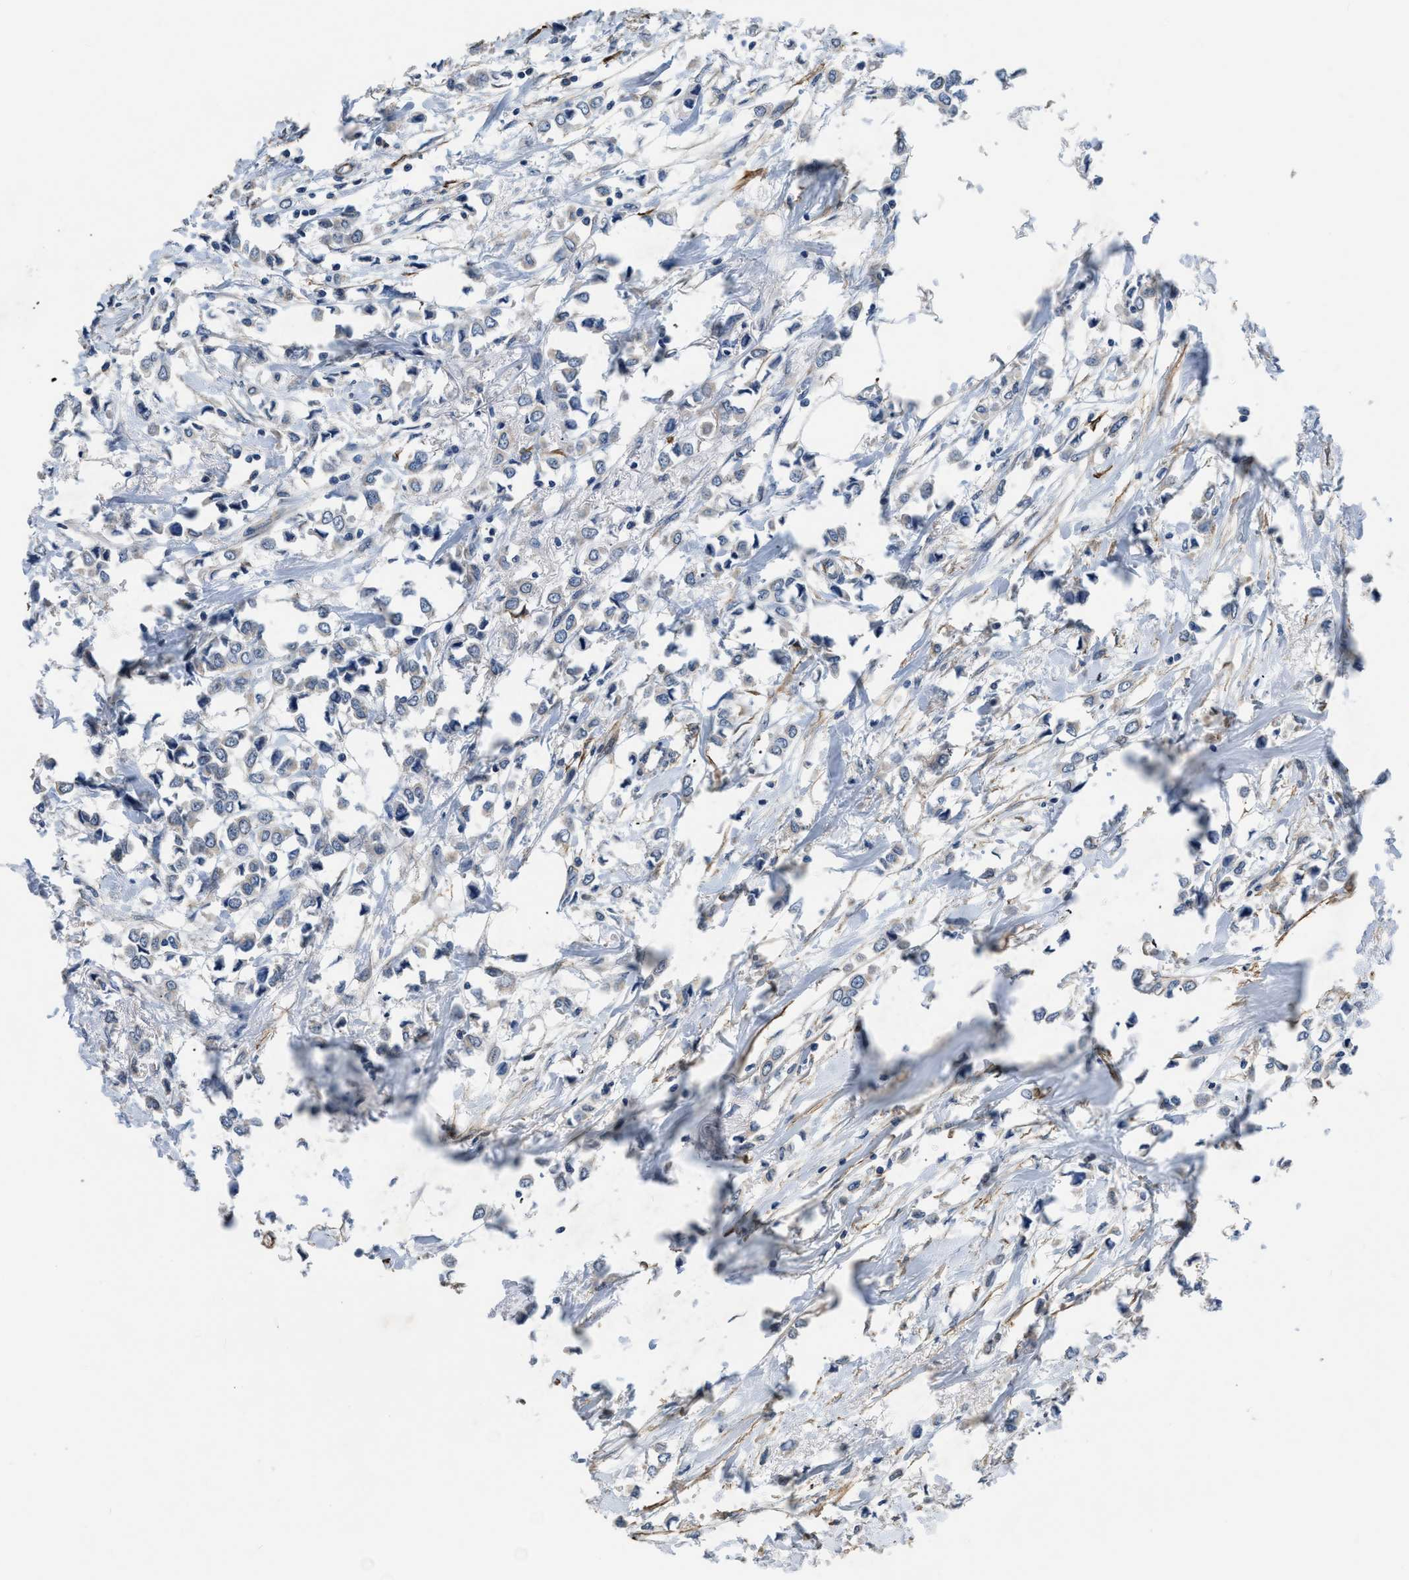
{"staining": {"intensity": "negative", "quantity": "none", "location": "none"}, "tissue": "breast cancer", "cell_type": "Tumor cells", "image_type": "cancer", "snomed": [{"axis": "morphology", "description": "Lobular carcinoma"}, {"axis": "topography", "description": "Breast"}], "caption": "Immunohistochemistry (IHC) image of human breast cancer stained for a protein (brown), which shows no staining in tumor cells. (DAB (3,3'-diaminobenzidine) immunohistochemistry (IHC), high magnification).", "gene": "LANCL2", "patient": {"sex": "female", "age": 51}}